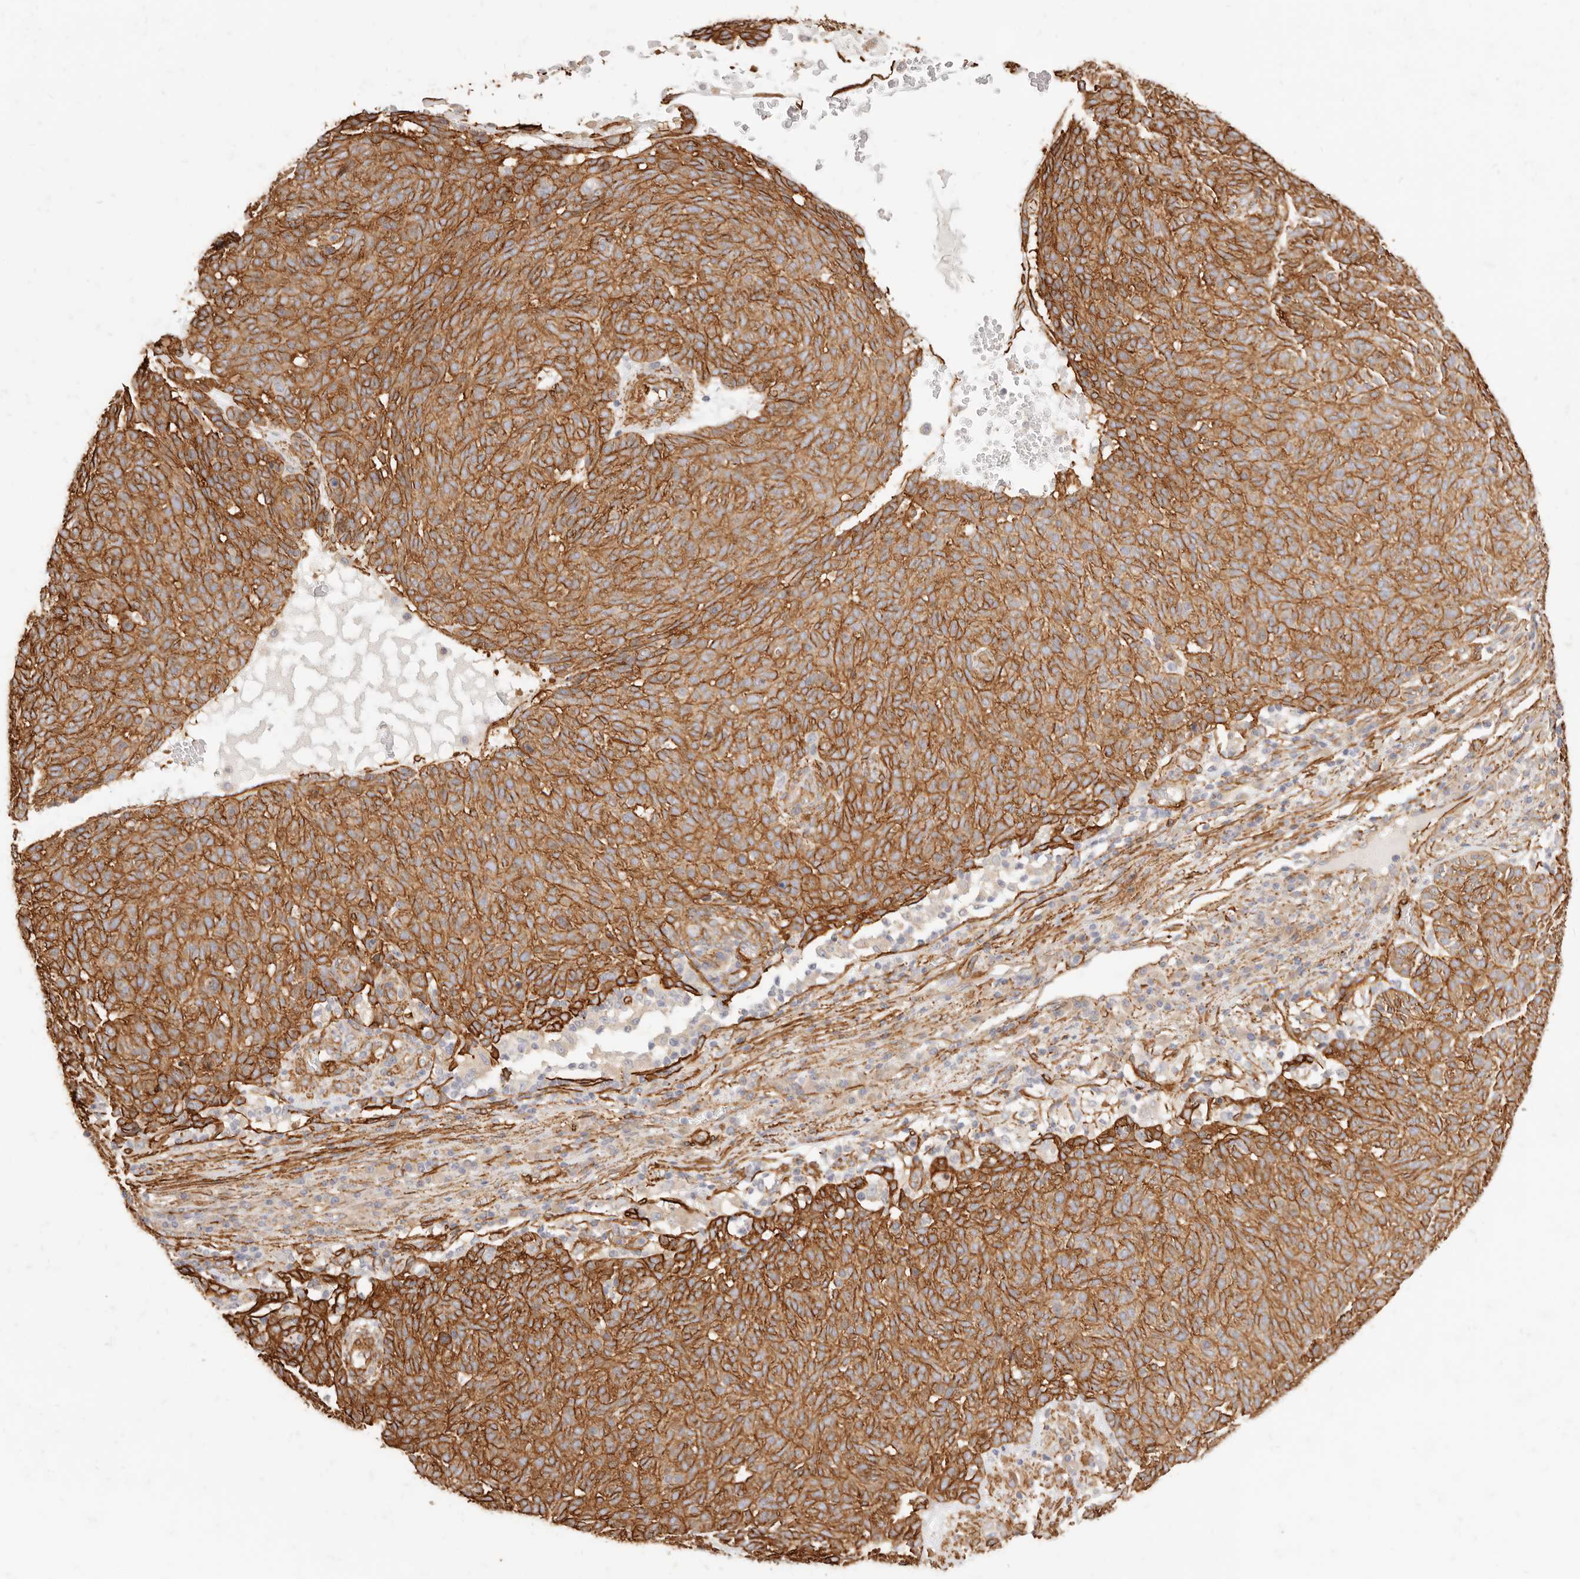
{"staining": {"intensity": "moderate", "quantity": ">75%", "location": "cytoplasmic/membranous"}, "tissue": "skin cancer", "cell_type": "Tumor cells", "image_type": "cancer", "snomed": [{"axis": "morphology", "description": "Squamous cell carcinoma, NOS"}, {"axis": "topography", "description": "Skin"}], "caption": "There is medium levels of moderate cytoplasmic/membranous positivity in tumor cells of squamous cell carcinoma (skin), as demonstrated by immunohistochemical staining (brown color).", "gene": "TMTC2", "patient": {"sex": "female", "age": 90}}